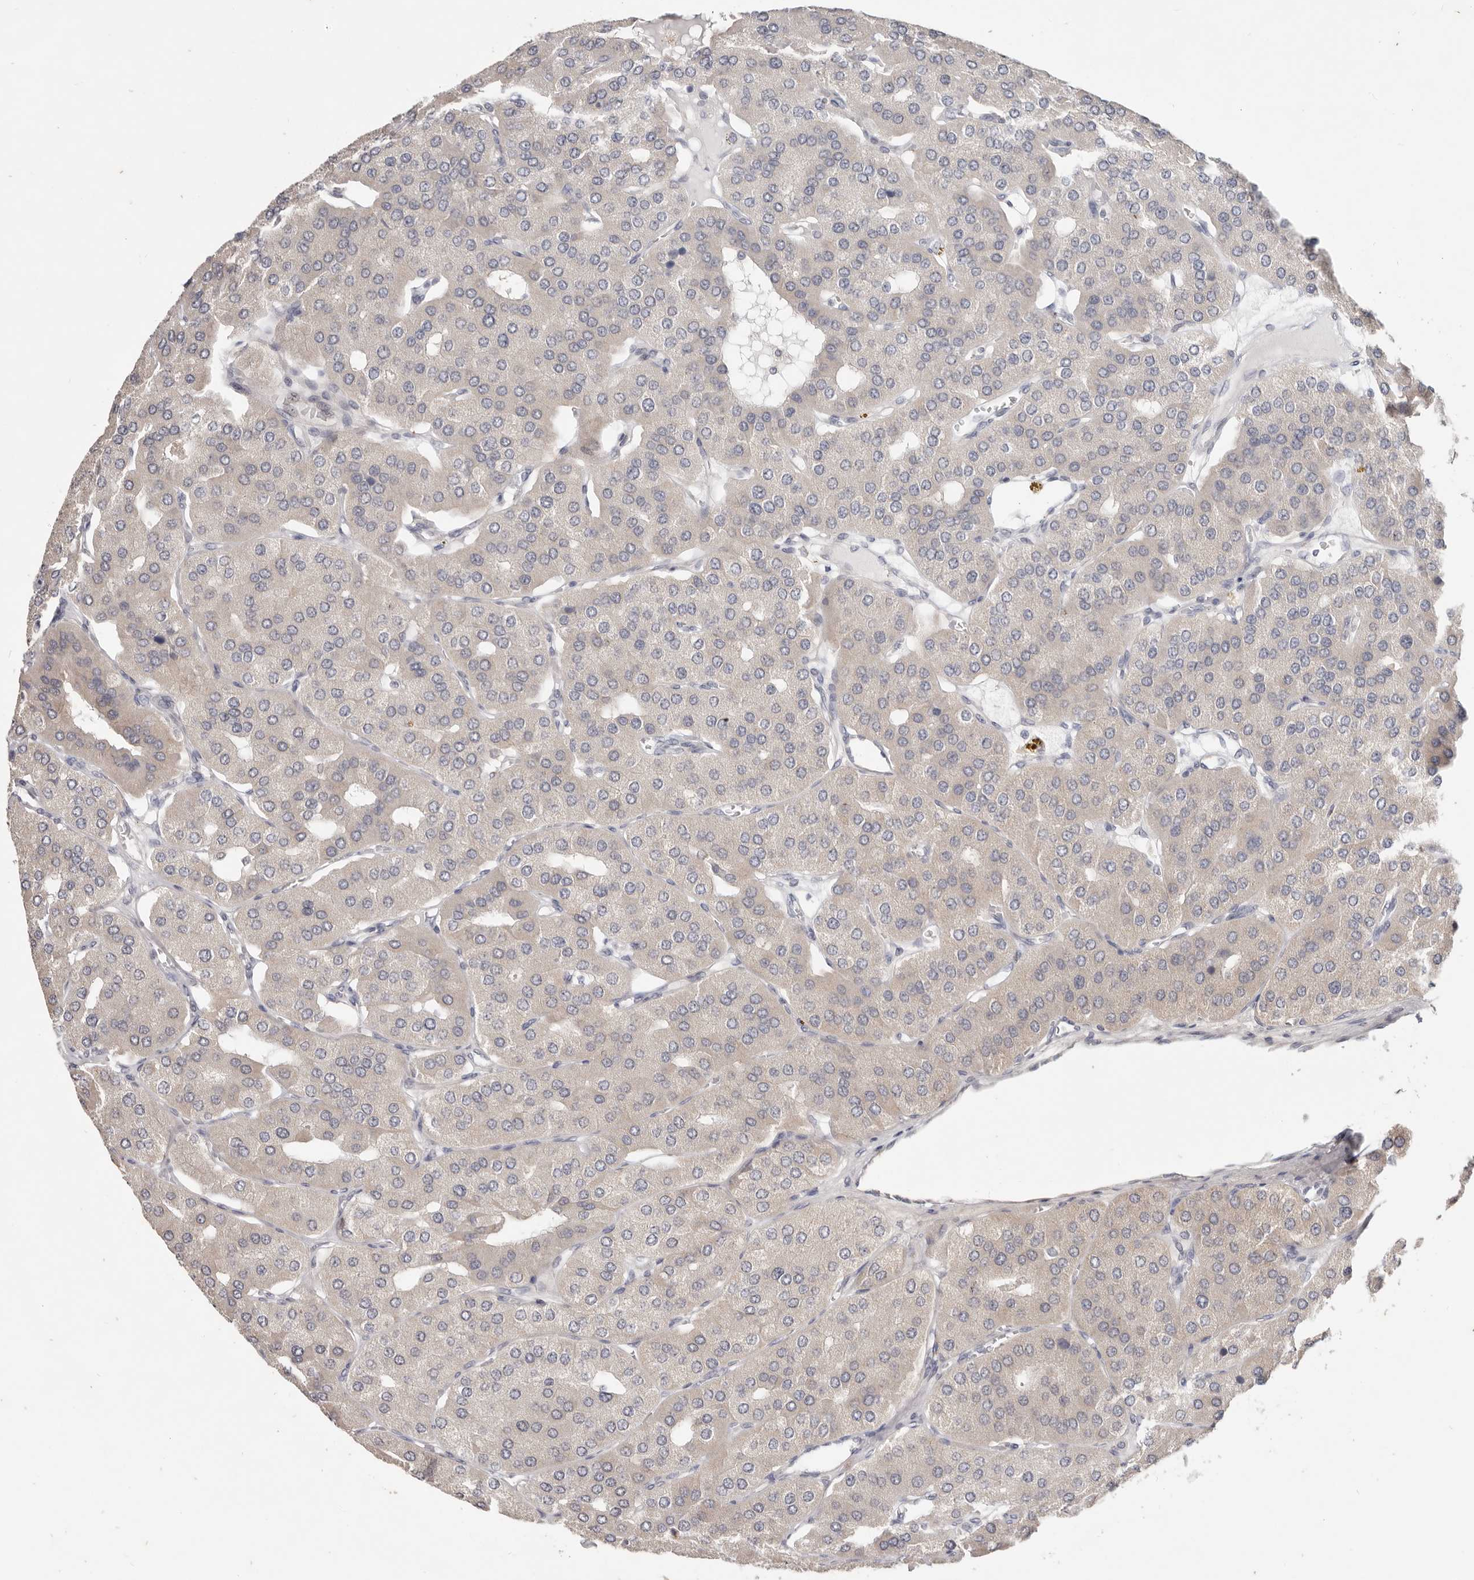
{"staining": {"intensity": "weak", "quantity": "25%-75%", "location": "cytoplasmic/membranous"}, "tissue": "parathyroid gland", "cell_type": "Glandular cells", "image_type": "normal", "snomed": [{"axis": "morphology", "description": "Normal tissue, NOS"}, {"axis": "morphology", "description": "Adenoma, NOS"}, {"axis": "topography", "description": "Parathyroid gland"}], "caption": "Immunohistochemistry of benign human parathyroid gland exhibits low levels of weak cytoplasmic/membranous staining in approximately 25%-75% of glandular cells.", "gene": "WDR77", "patient": {"sex": "female", "age": 86}}